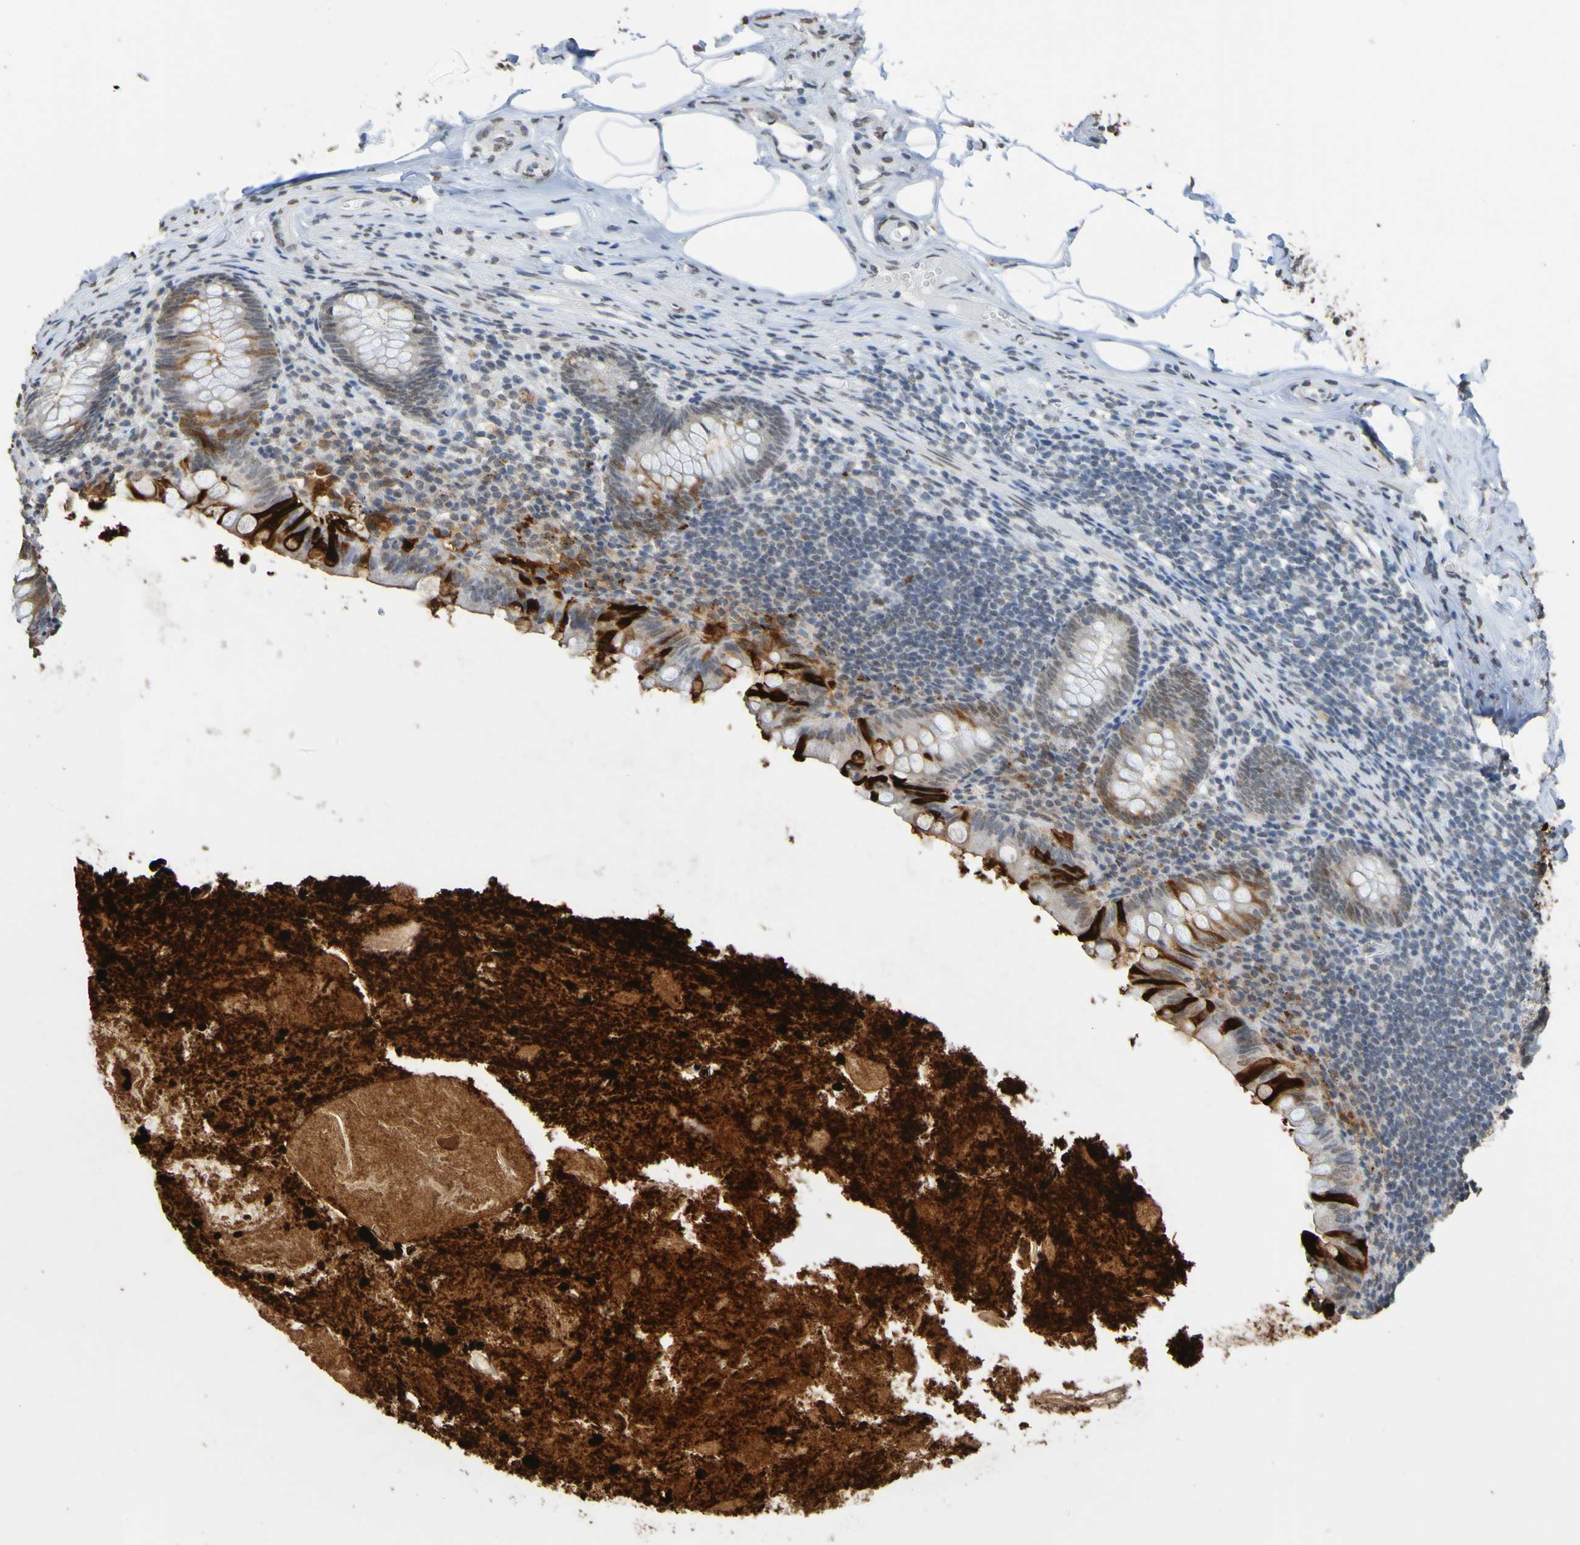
{"staining": {"intensity": "negative", "quantity": "none", "location": "none"}, "tissue": "appendix", "cell_type": "Glandular cells", "image_type": "normal", "snomed": [{"axis": "morphology", "description": "Normal tissue, NOS"}, {"axis": "topography", "description": "Appendix"}], "caption": "Appendix stained for a protein using IHC reveals no staining glandular cells.", "gene": "ALKBH2", "patient": {"sex": "male", "age": 52}}